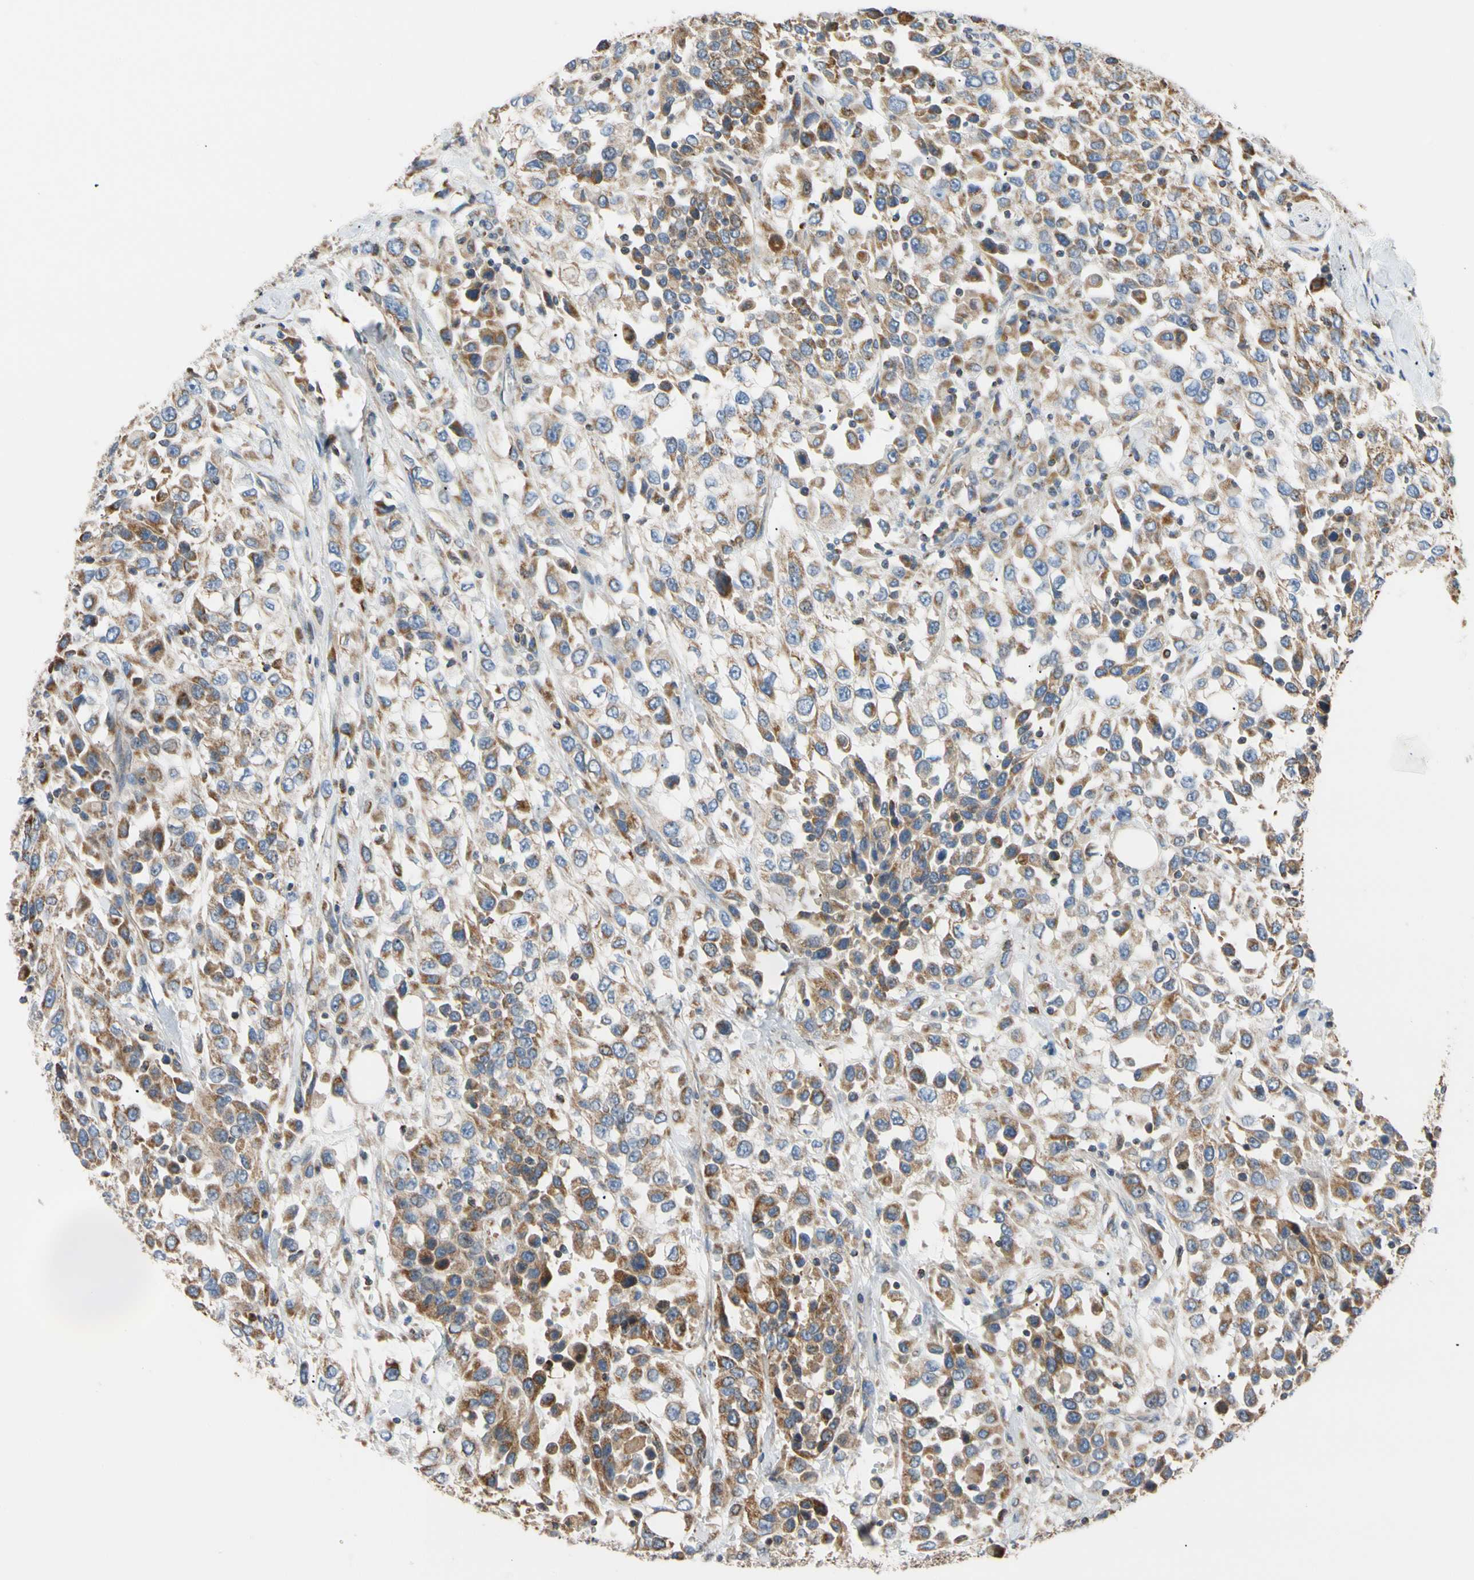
{"staining": {"intensity": "moderate", "quantity": "25%-75%", "location": "cytoplasmic/membranous"}, "tissue": "urothelial cancer", "cell_type": "Tumor cells", "image_type": "cancer", "snomed": [{"axis": "morphology", "description": "Urothelial carcinoma, High grade"}, {"axis": "topography", "description": "Urinary bladder"}], "caption": "Approximately 25%-75% of tumor cells in human urothelial carcinoma (high-grade) exhibit moderate cytoplasmic/membranous protein expression as visualized by brown immunohistochemical staining.", "gene": "PLGRKT", "patient": {"sex": "female", "age": 80}}